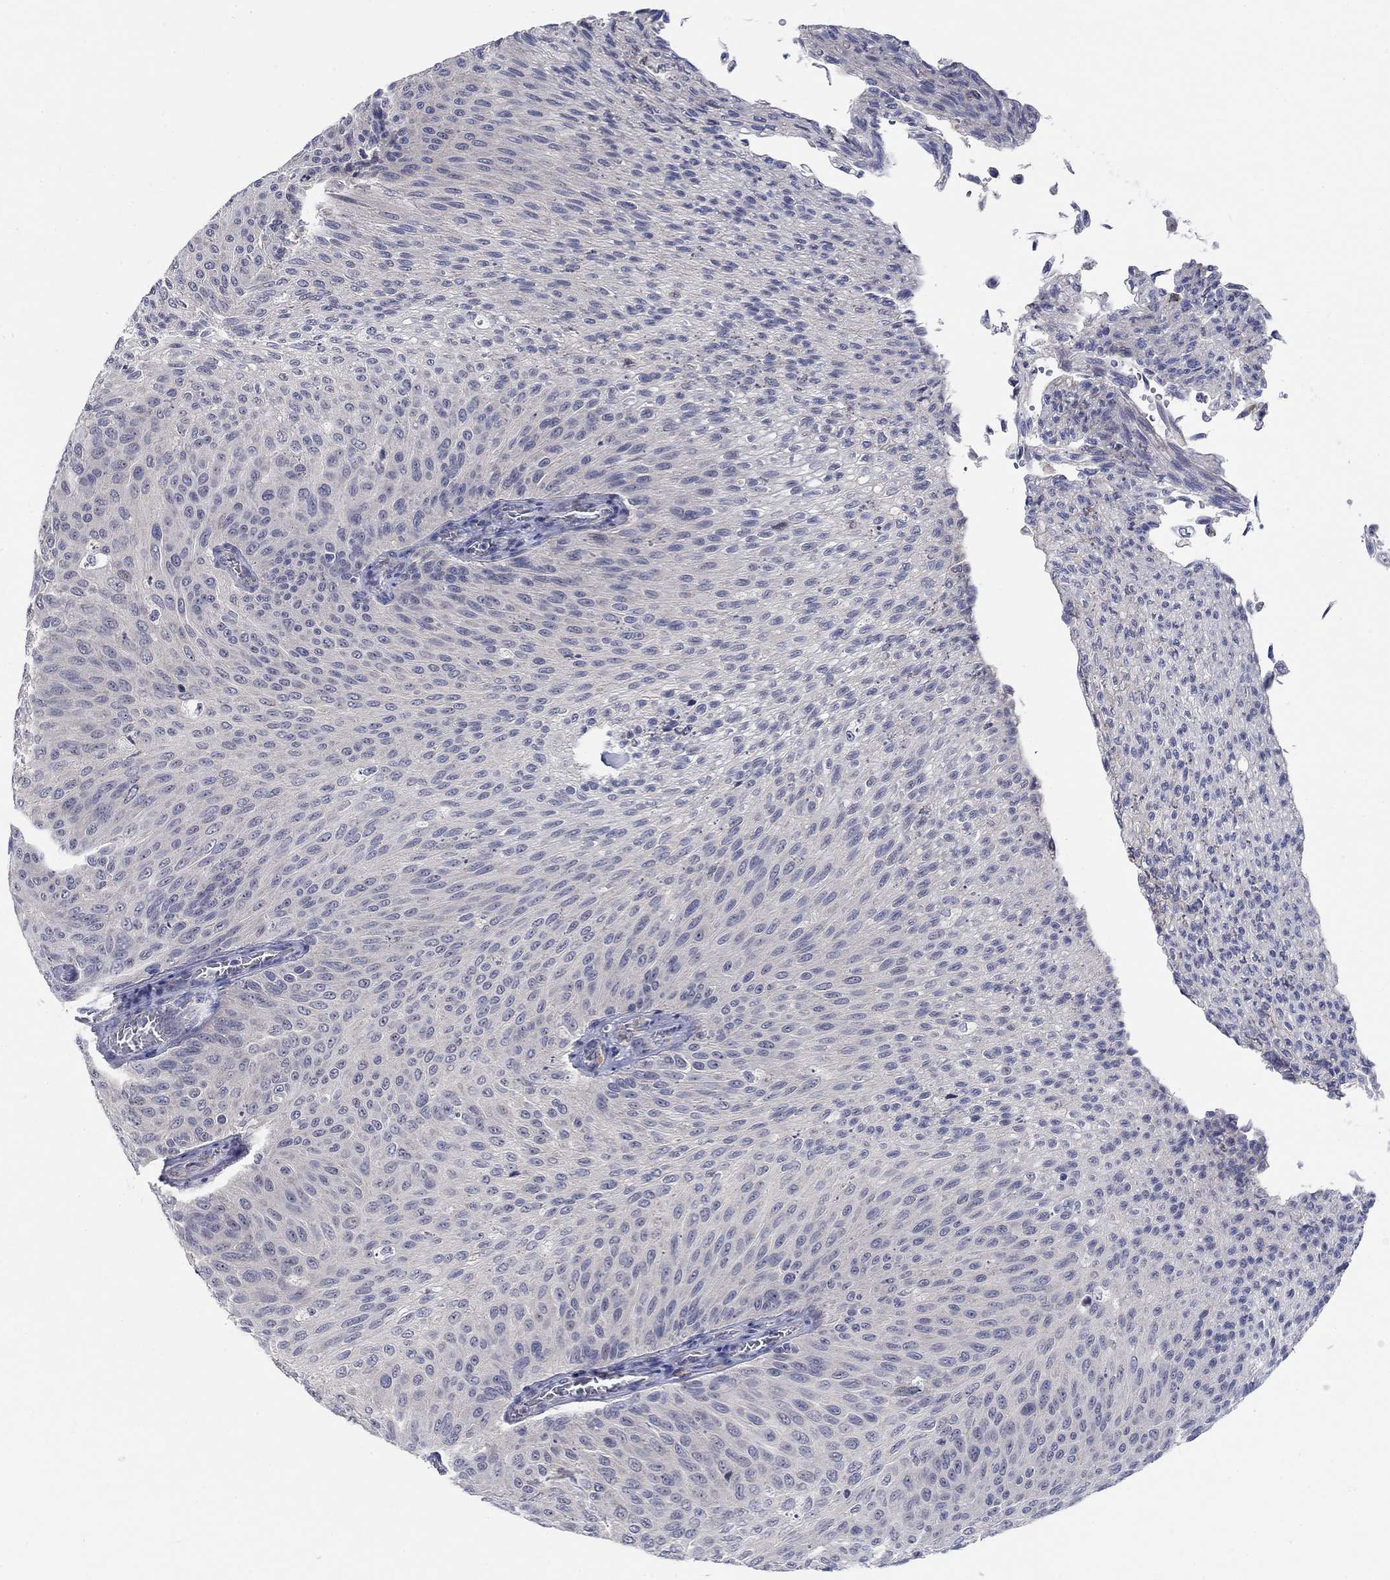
{"staining": {"intensity": "weak", "quantity": "25%-75%", "location": "cytoplasmic/membranous"}, "tissue": "urothelial cancer", "cell_type": "Tumor cells", "image_type": "cancer", "snomed": [{"axis": "morphology", "description": "Urothelial carcinoma, Low grade"}, {"axis": "topography", "description": "Ureter, NOS"}, {"axis": "topography", "description": "Urinary bladder"}], "caption": "This histopathology image displays urothelial cancer stained with immunohistochemistry to label a protein in brown. The cytoplasmic/membranous of tumor cells show weak positivity for the protein. Nuclei are counter-stained blue.", "gene": "SMIM18", "patient": {"sex": "male", "age": 78}}